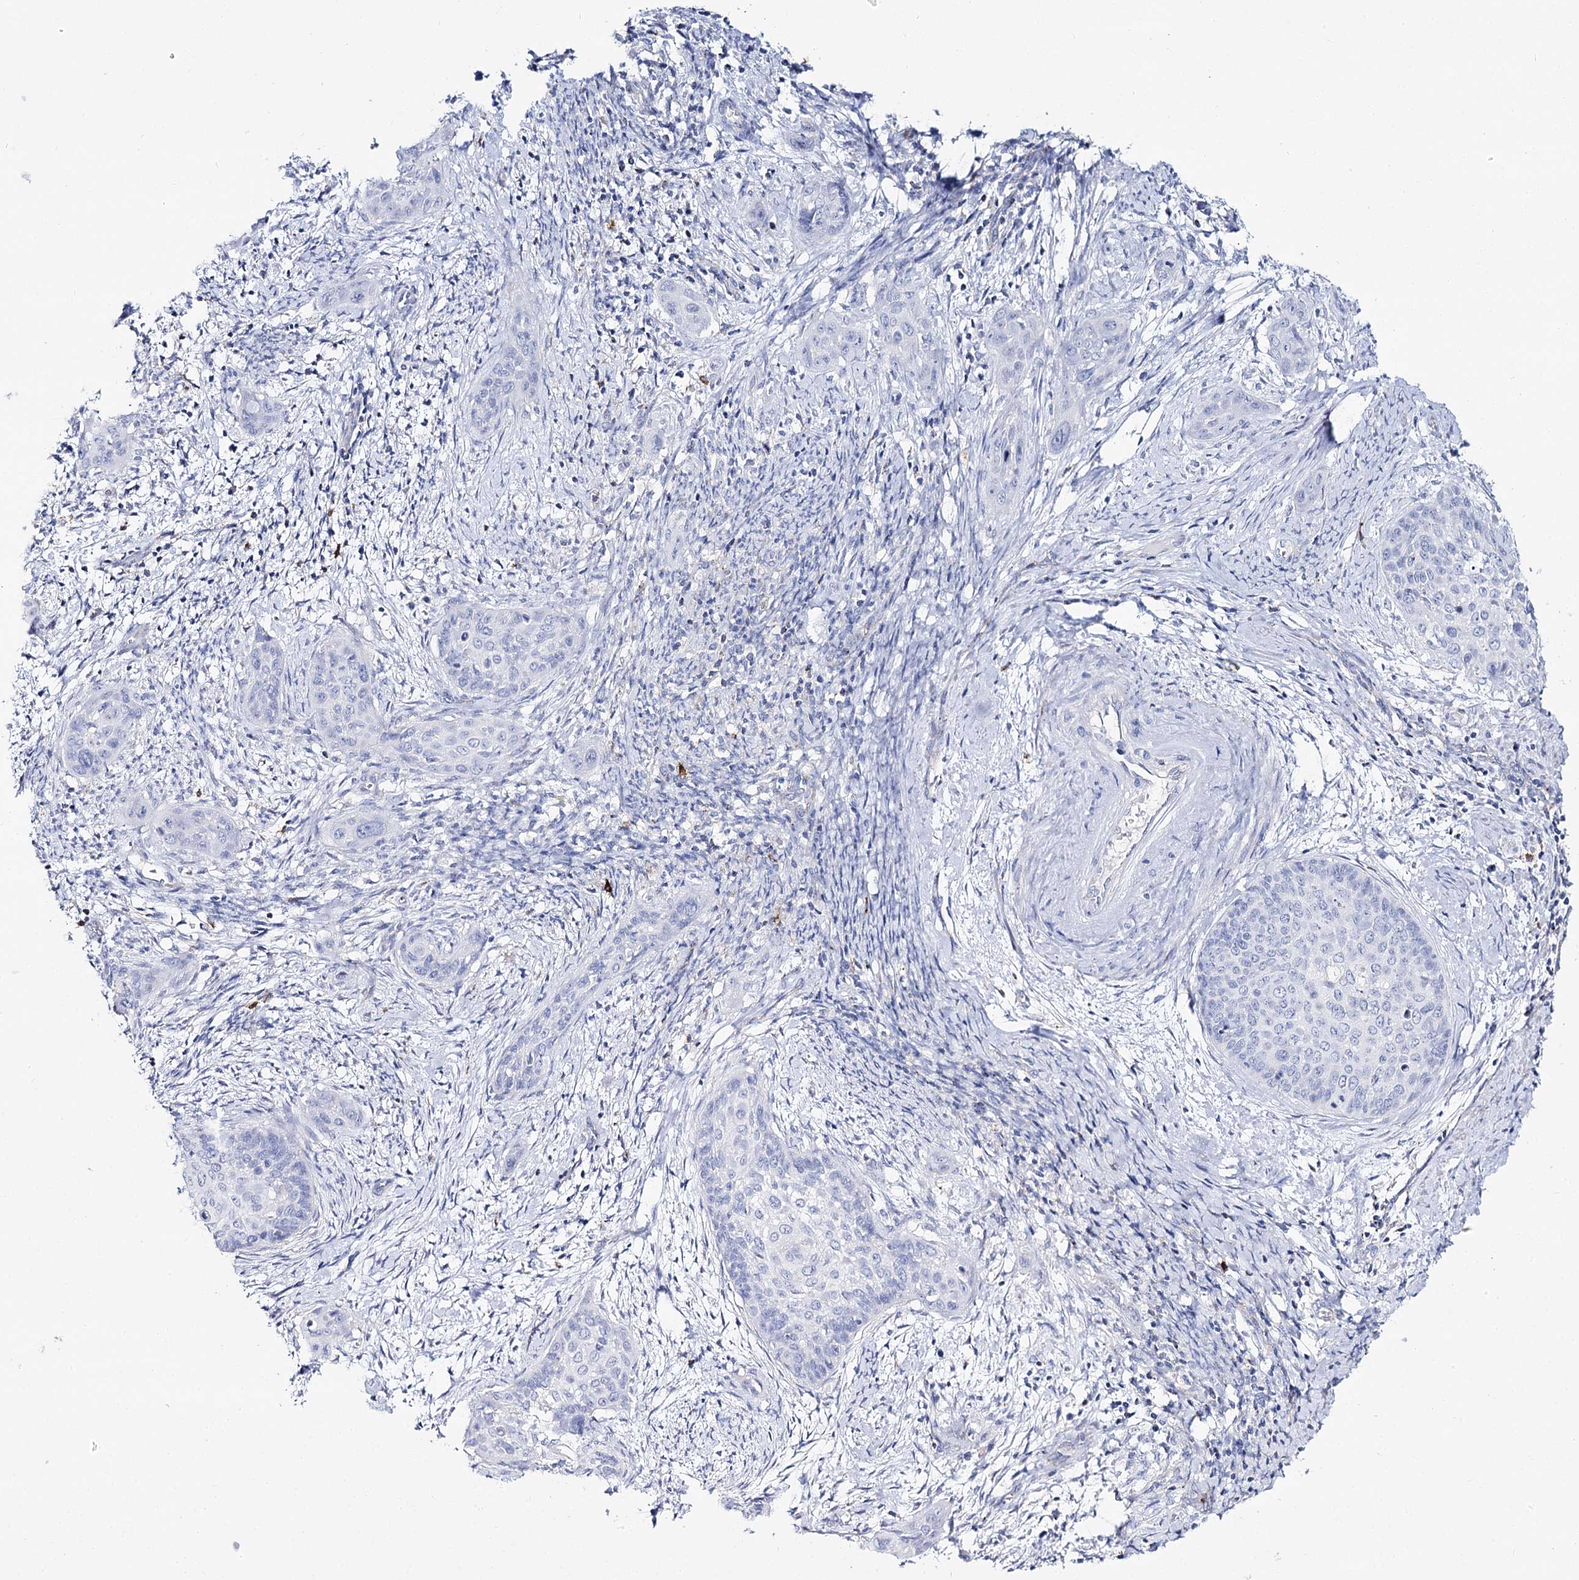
{"staining": {"intensity": "negative", "quantity": "none", "location": "none"}, "tissue": "cervical cancer", "cell_type": "Tumor cells", "image_type": "cancer", "snomed": [{"axis": "morphology", "description": "Squamous cell carcinoma, NOS"}, {"axis": "topography", "description": "Cervix"}], "caption": "DAB (3,3'-diaminobenzidine) immunohistochemical staining of cervical cancer demonstrates no significant staining in tumor cells. (Brightfield microscopy of DAB immunohistochemistry (IHC) at high magnification).", "gene": "SLC3A1", "patient": {"sex": "female", "age": 33}}